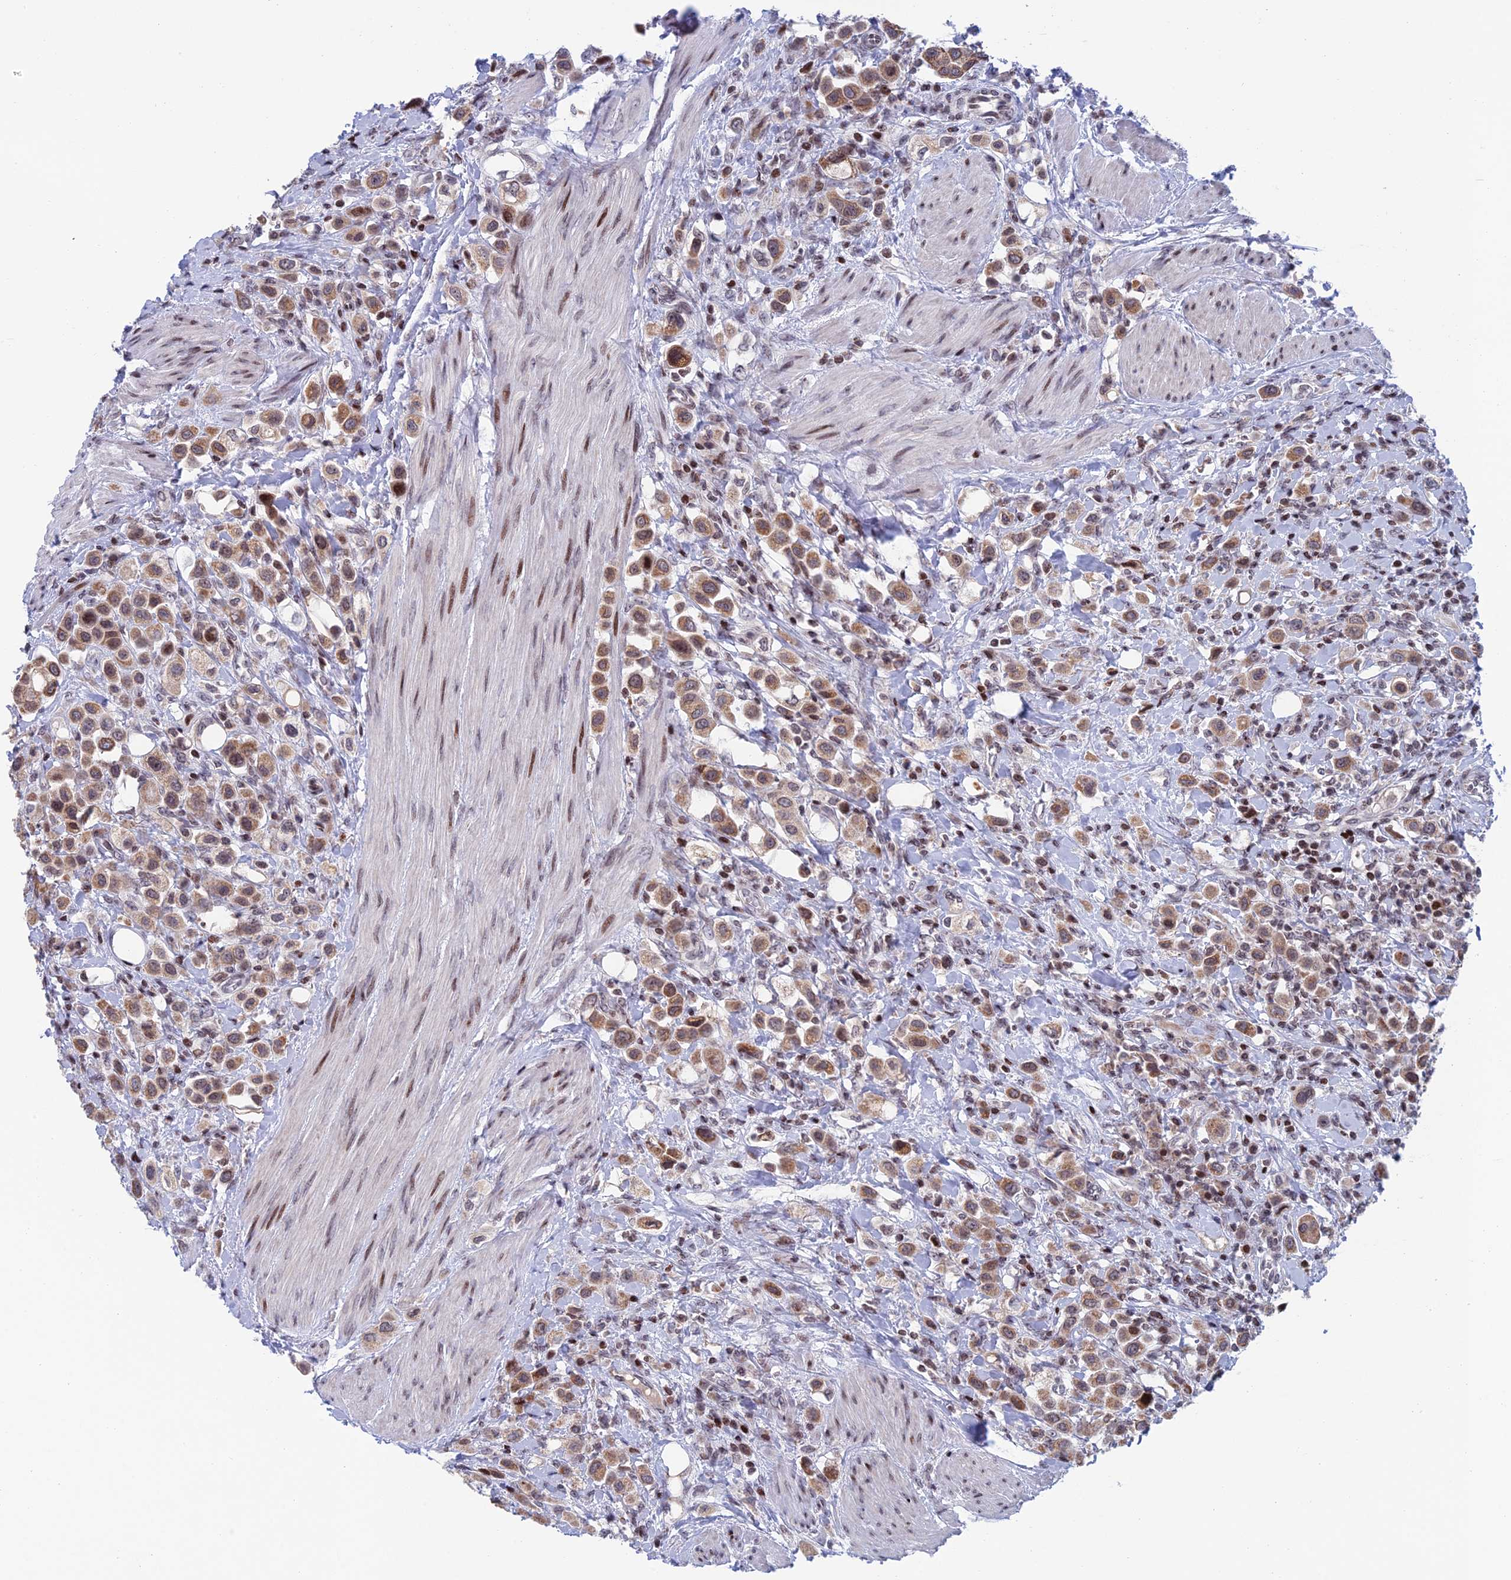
{"staining": {"intensity": "moderate", "quantity": ">75%", "location": "cytoplasmic/membranous,nuclear"}, "tissue": "urothelial cancer", "cell_type": "Tumor cells", "image_type": "cancer", "snomed": [{"axis": "morphology", "description": "Urothelial carcinoma, High grade"}, {"axis": "topography", "description": "Urinary bladder"}], "caption": "Immunohistochemistry staining of high-grade urothelial carcinoma, which demonstrates medium levels of moderate cytoplasmic/membranous and nuclear expression in approximately >75% of tumor cells indicating moderate cytoplasmic/membranous and nuclear protein positivity. The staining was performed using DAB (3,3'-diaminobenzidine) (brown) for protein detection and nuclei were counterstained in hematoxylin (blue).", "gene": "AFF3", "patient": {"sex": "male", "age": 50}}